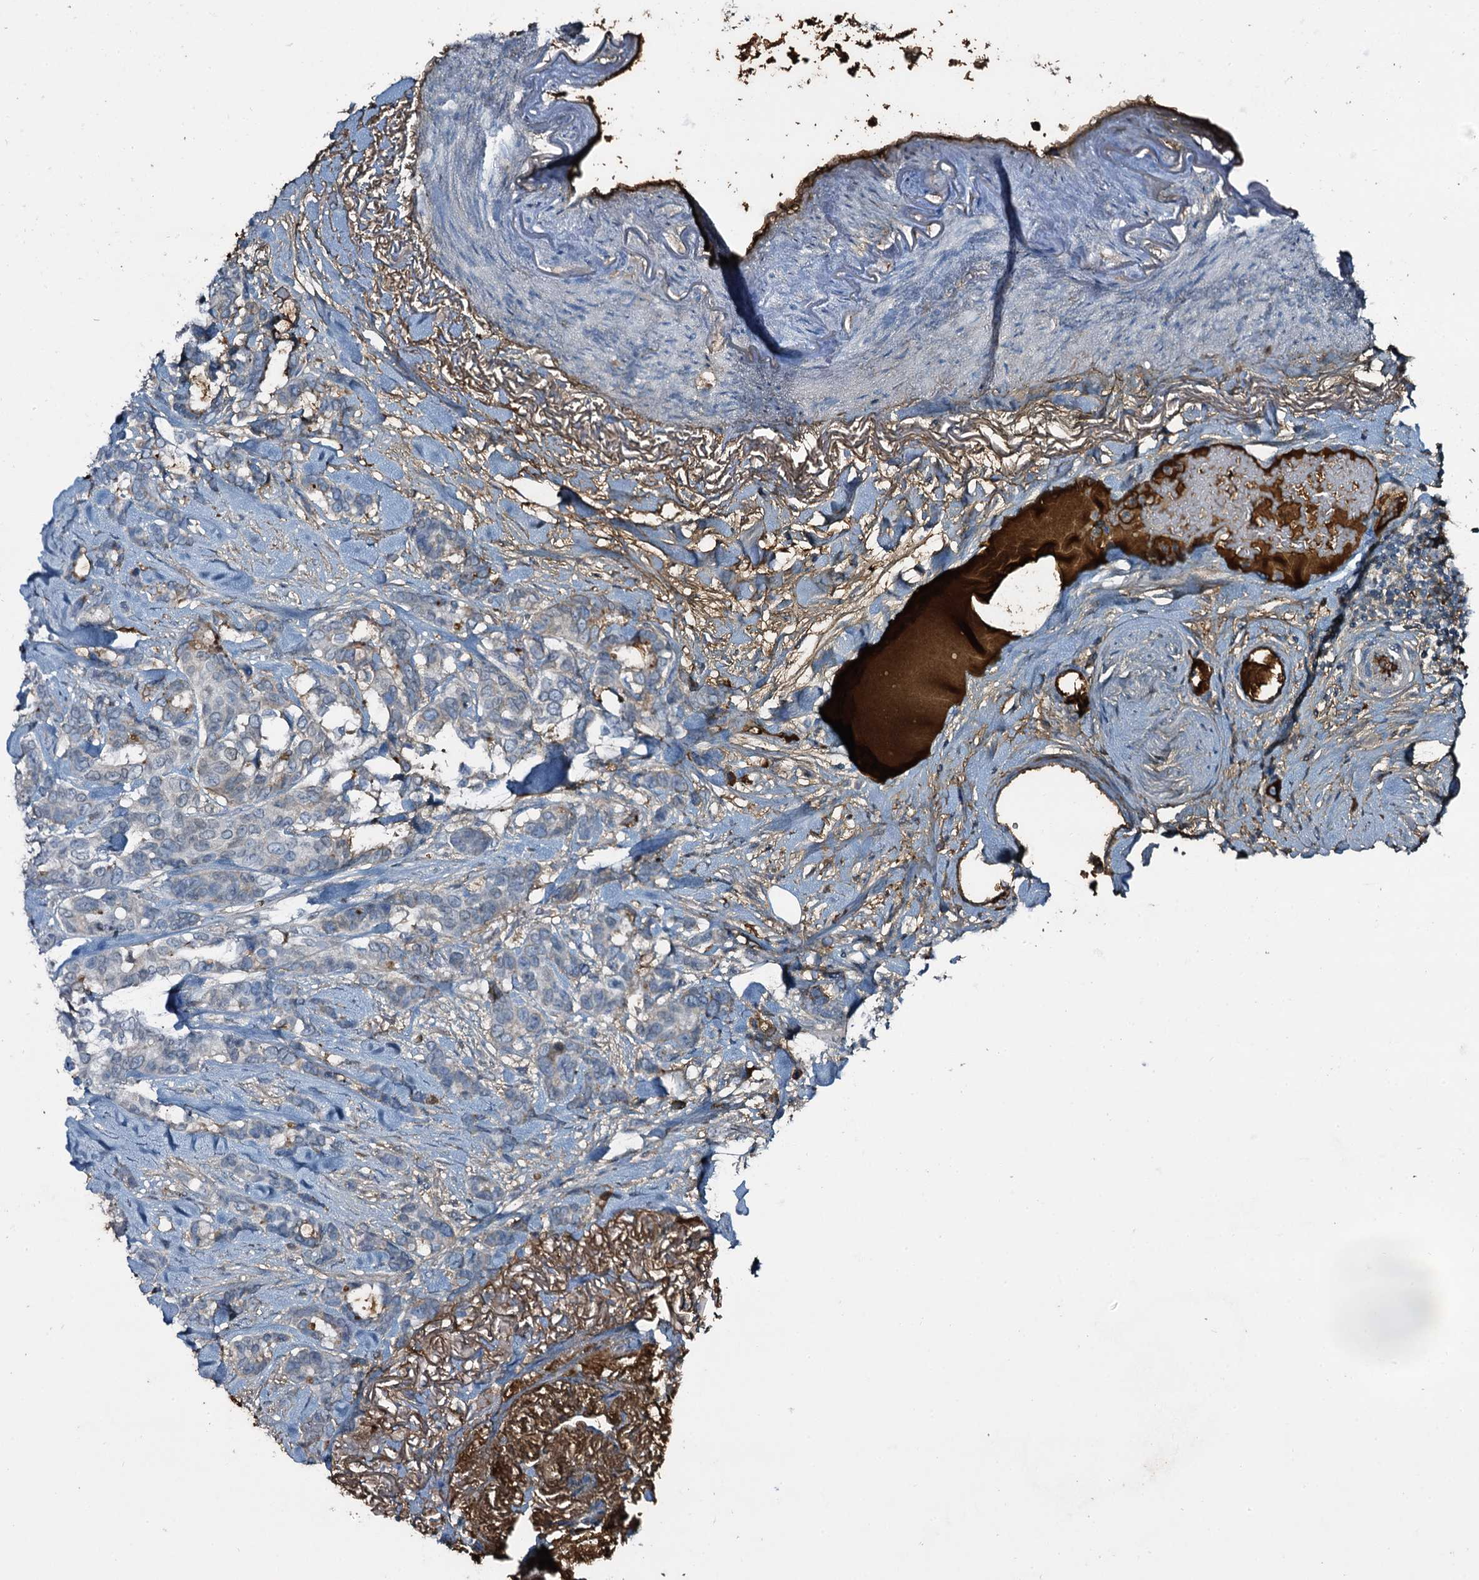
{"staining": {"intensity": "moderate", "quantity": "25%-75%", "location": "cytoplasmic/membranous"}, "tissue": "breast cancer", "cell_type": "Tumor cells", "image_type": "cancer", "snomed": [{"axis": "morphology", "description": "Duct carcinoma"}, {"axis": "topography", "description": "Breast"}], "caption": "IHC (DAB (3,3'-diaminobenzidine)) staining of human breast intraductal carcinoma shows moderate cytoplasmic/membranous protein staining in about 25%-75% of tumor cells.", "gene": "EDN1", "patient": {"sex": "female", "age": 87}}